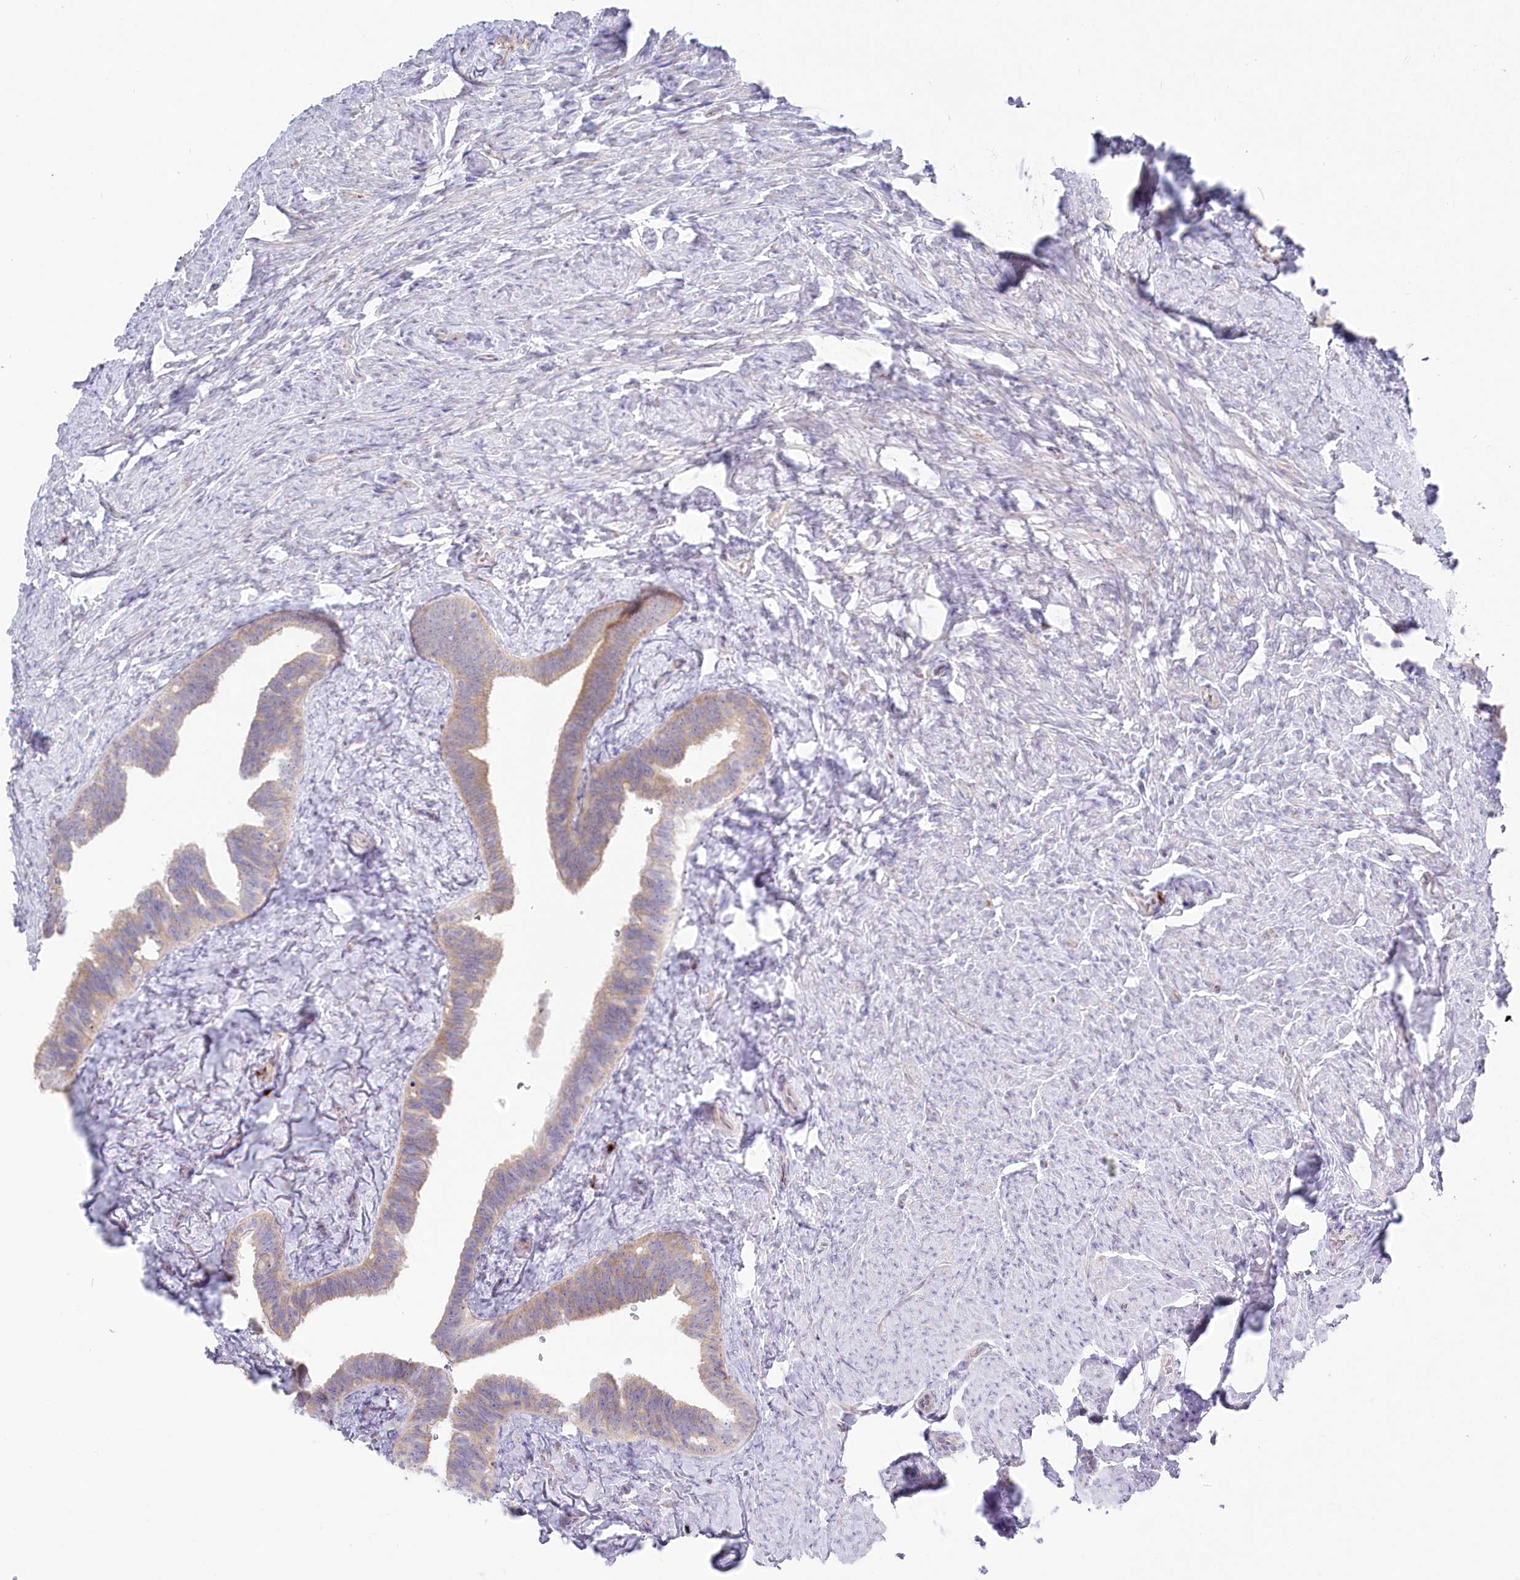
{"staining": {"intensity": "moderate", "quantity": ">75%", "location": "cytoplasmic/membranous"}, "tissue": "fallopian tube", "cell_type": "Glandular cells", "image_type": "normal", "snomed": [{"axis": "morphology", "description": "Normal tissue, NOS"}, {"axis": "topography", "description": "Fallopian tube"}], "caption": "Immunohistochemistry (IHC) micrograph of benign fallopian tube: human fallopian tube stained using IHC exhibits medium levels of moderate protein expression localized specifically in the cytoplasmic/membranous of glandular cells, appearing as a cytoplasmic/membranous brown color.", "gene": "POGLUT1", "patient": {"sex": "female", "age": 39}}